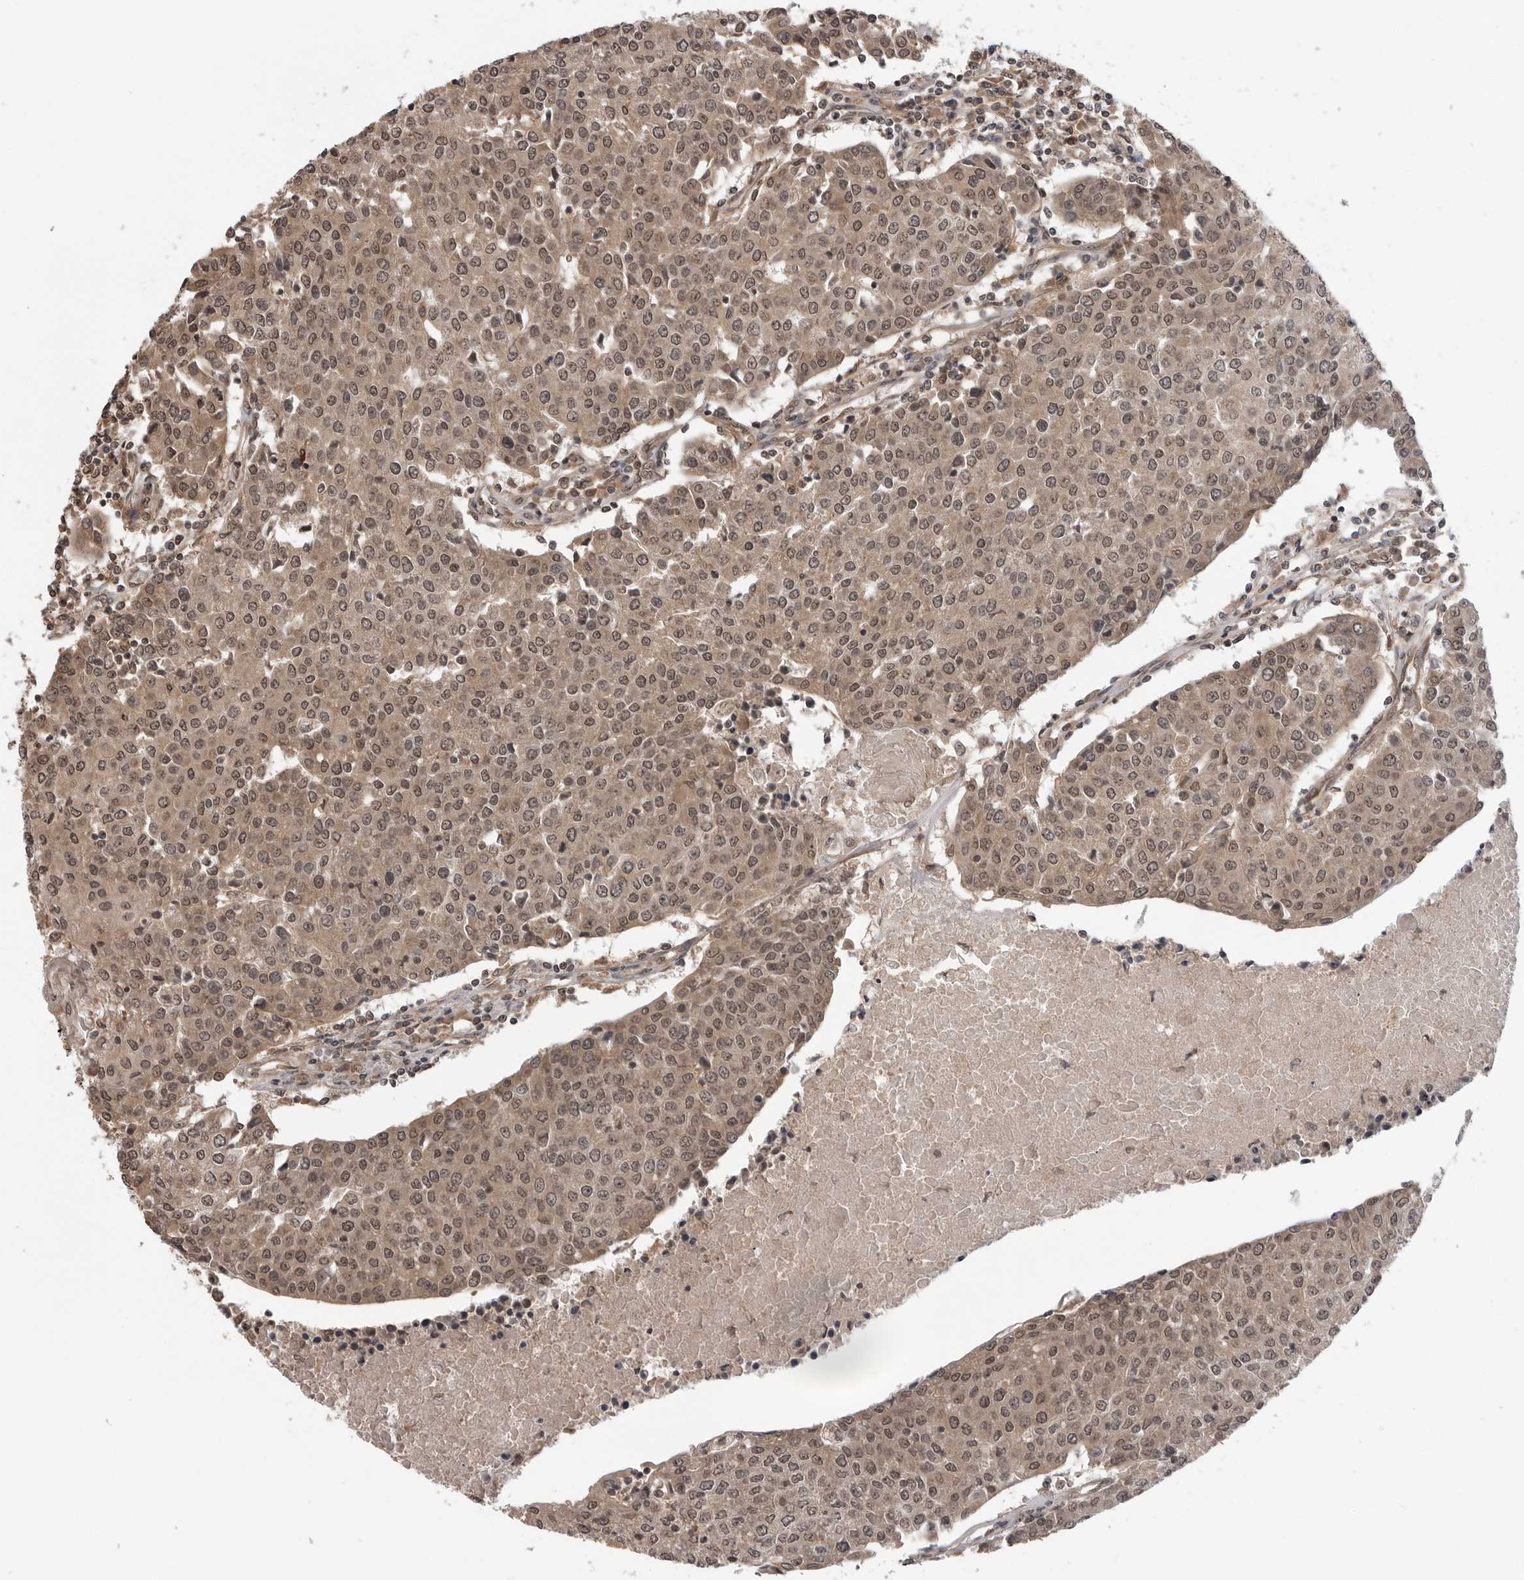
{"staining": {"intensity": "moderate", "quantity": ">75%", "location": "cytoplasmic/membranous,nuclear"}, "tissue": "urothelial cancer", "cell_type": "Tumor cells", "image_type": "cancer", "snomed": [{"axis": "morphology", "description": "Urothelial carcinoma, High grade"}, {"axis": "topography", "description": "Urinary bladder"}], "caption": "Protein expression analysis of urothelial cancer exhibits moderate cytoplasmic/membranous and nuclear positivity in approximately >75% of tumor cells.", "gene": "IL24", "patient": {"sex": "female", "age": 85}}